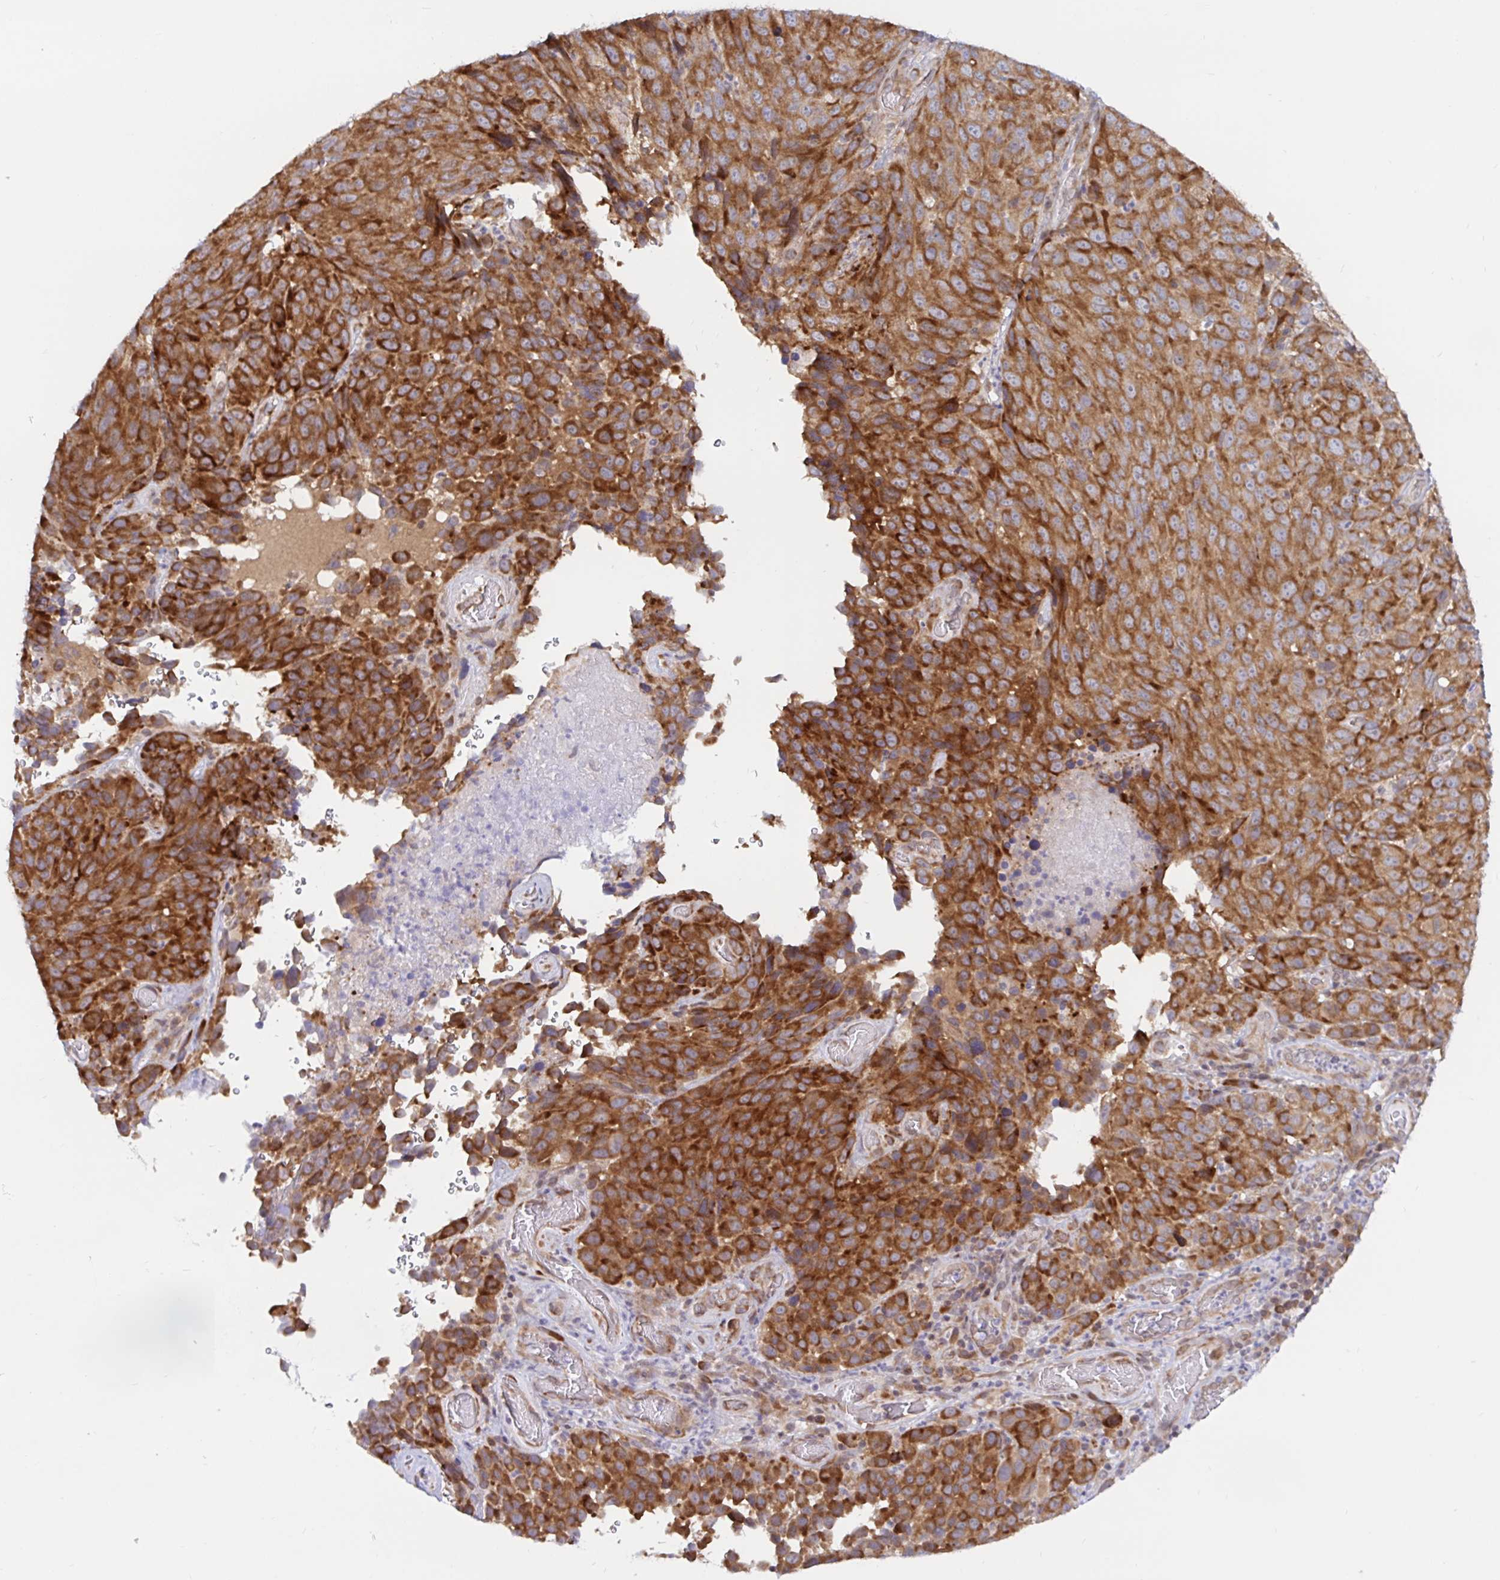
{"staining": {"intensity": "strong", "quantity": ">75%", "location": "cytoplasmic/membranous"}, "tissue": "melanoma", "cell_type": "Tumor cells", "image_type": "cancer", "snomed": [{"axis": "morphology", "description": "Malignant melanoma, NOS"}, {"axis": "topography", "description": "Skin"}], "caption": "This is a histology image of IHC staining of melanoma, which shows strong positivity in the cytoplasmic/membranous of tumor cells.", "gene": "LARP1", "patient": {"sex": "male", "age": 85}}